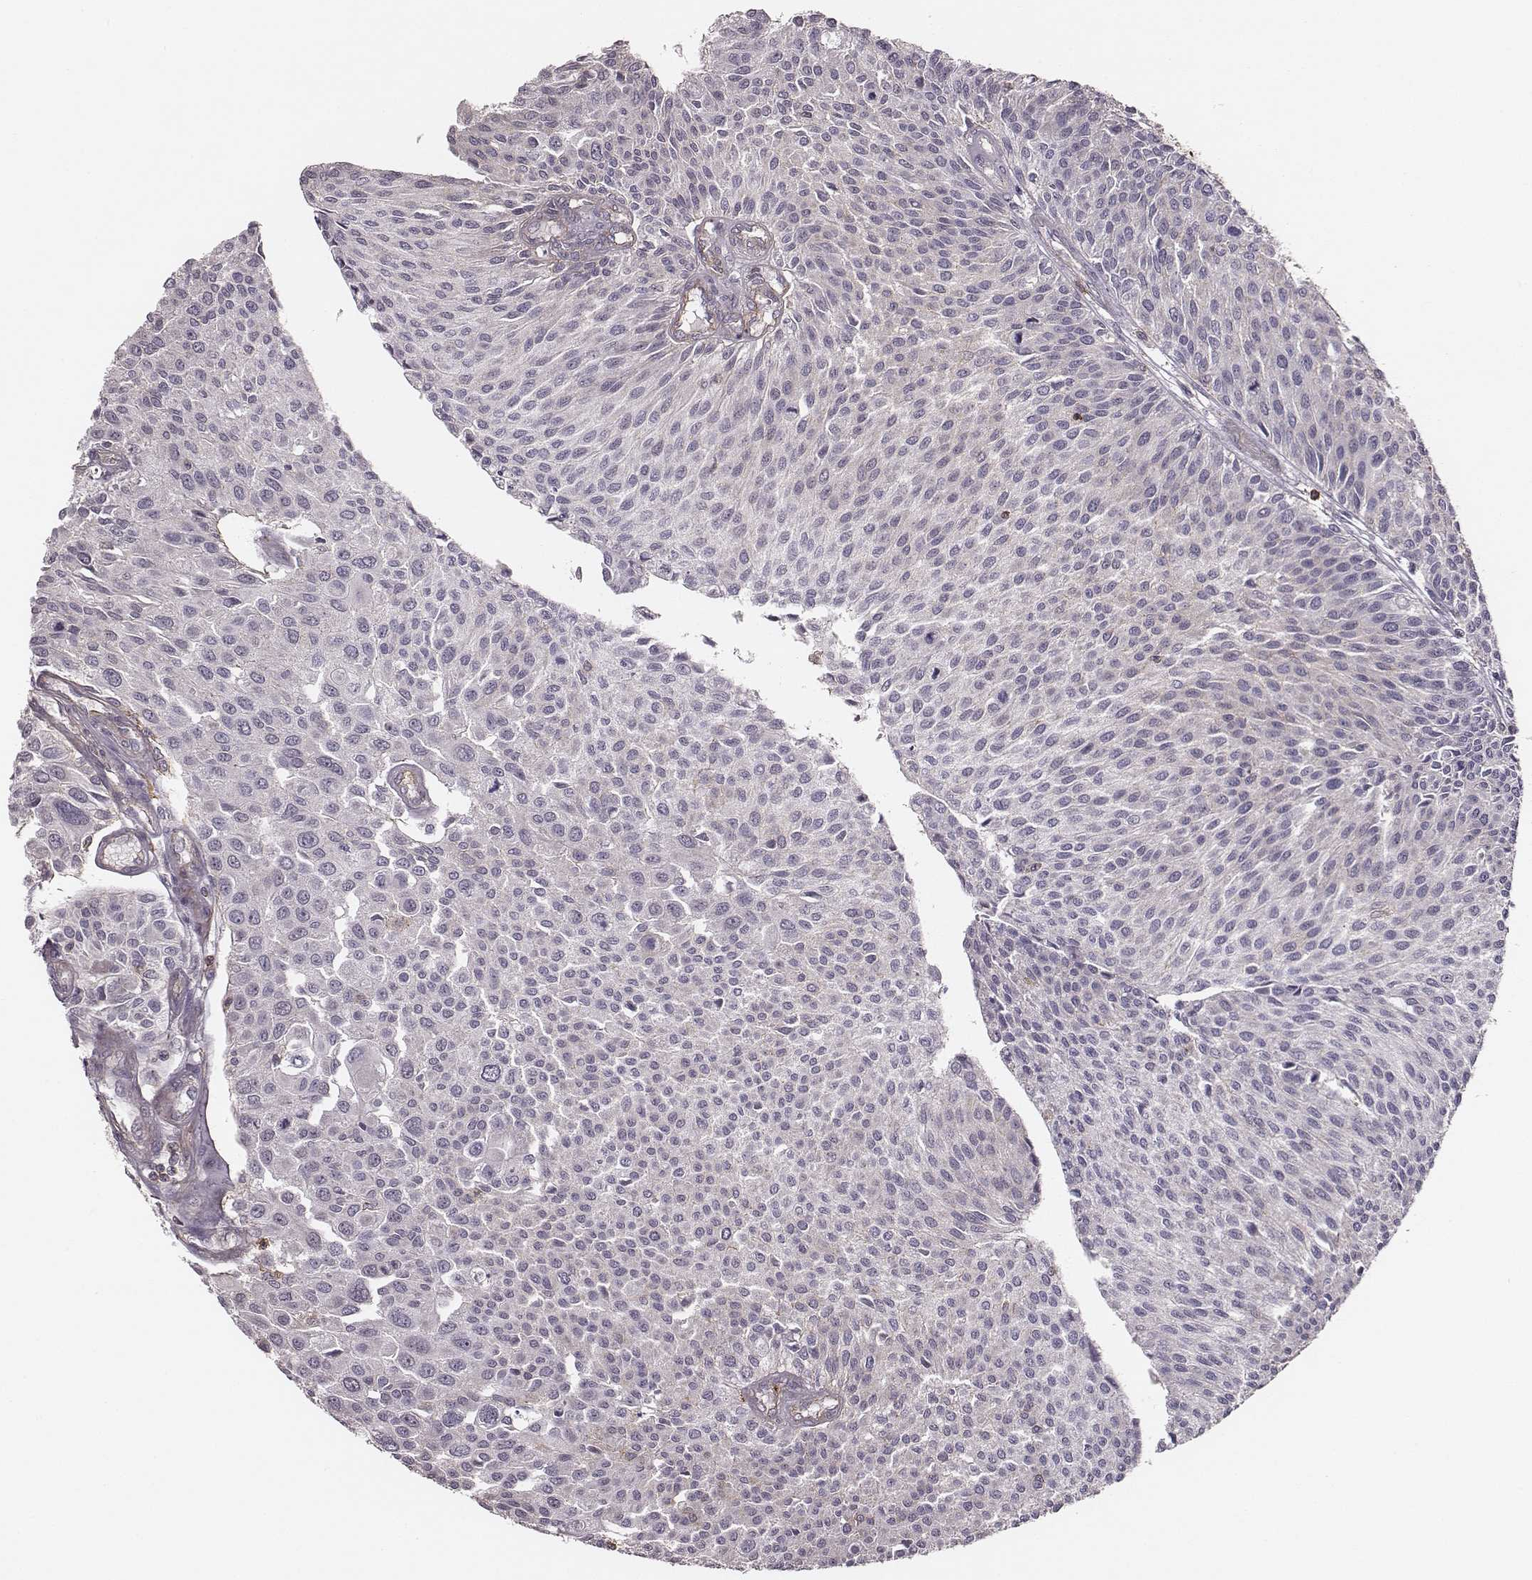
{"staining": {"intensity": "negative", "quantity": "none", "location": "none"}, "tissue": "urothelial cancer", "cell_type": "Tumor cells", "image_type": "cancer", "snomed": [{"axis": "morphology", "description": "Urothelial carcinoma, NOS"}, {"axis": "topography", "description": "Urinary bladder"}], "caption": "Urothelial cancer was stained to show a protein in brown. There is no significant expression in tumor cells. The staining is performed using DAB brown chromogen with nuclei counter-stained in using hematoxylin.", "gene": "ZYX", "patient": {"sex": "male", "age": 55}}